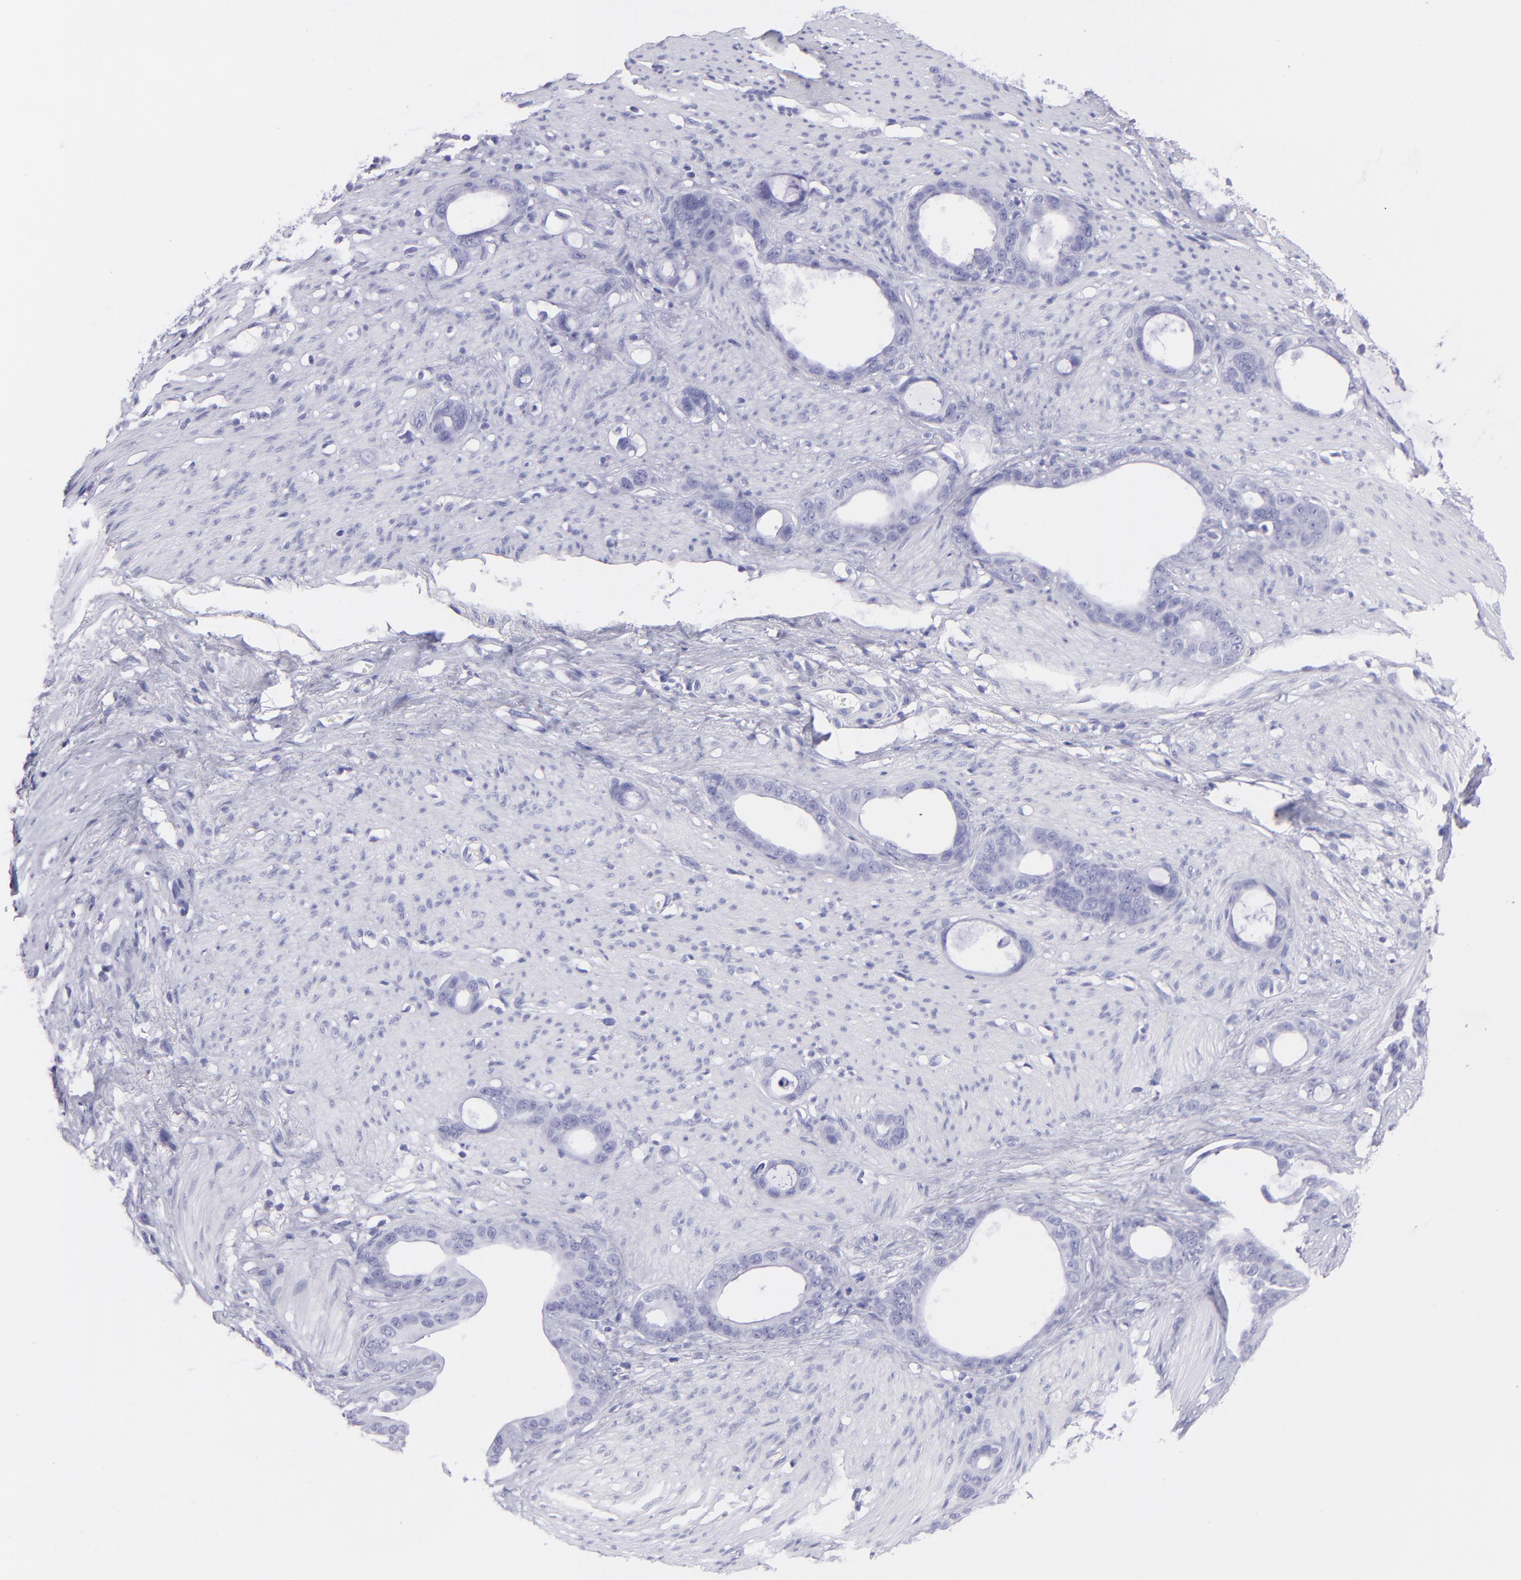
{"staining": {"intensity": "negative", "quantity": "none", "location": "none"}, "tissue": "stomach cancer", "cell_type": "Tumor cells", "image_type": "cancer", "snomed": [{"axis": "morphology", "description": "Adenocarcinoma, NOS"}, {"axis": "topography", "description": "Stomach"}], "caption": "Immunohistochemistry image of adenocarcinoma (stomach) stained for a protein (brown), which reveals no staining in tumor cells.", "gene": "CNP", "patient": {"sex": "female", "age": 75}}